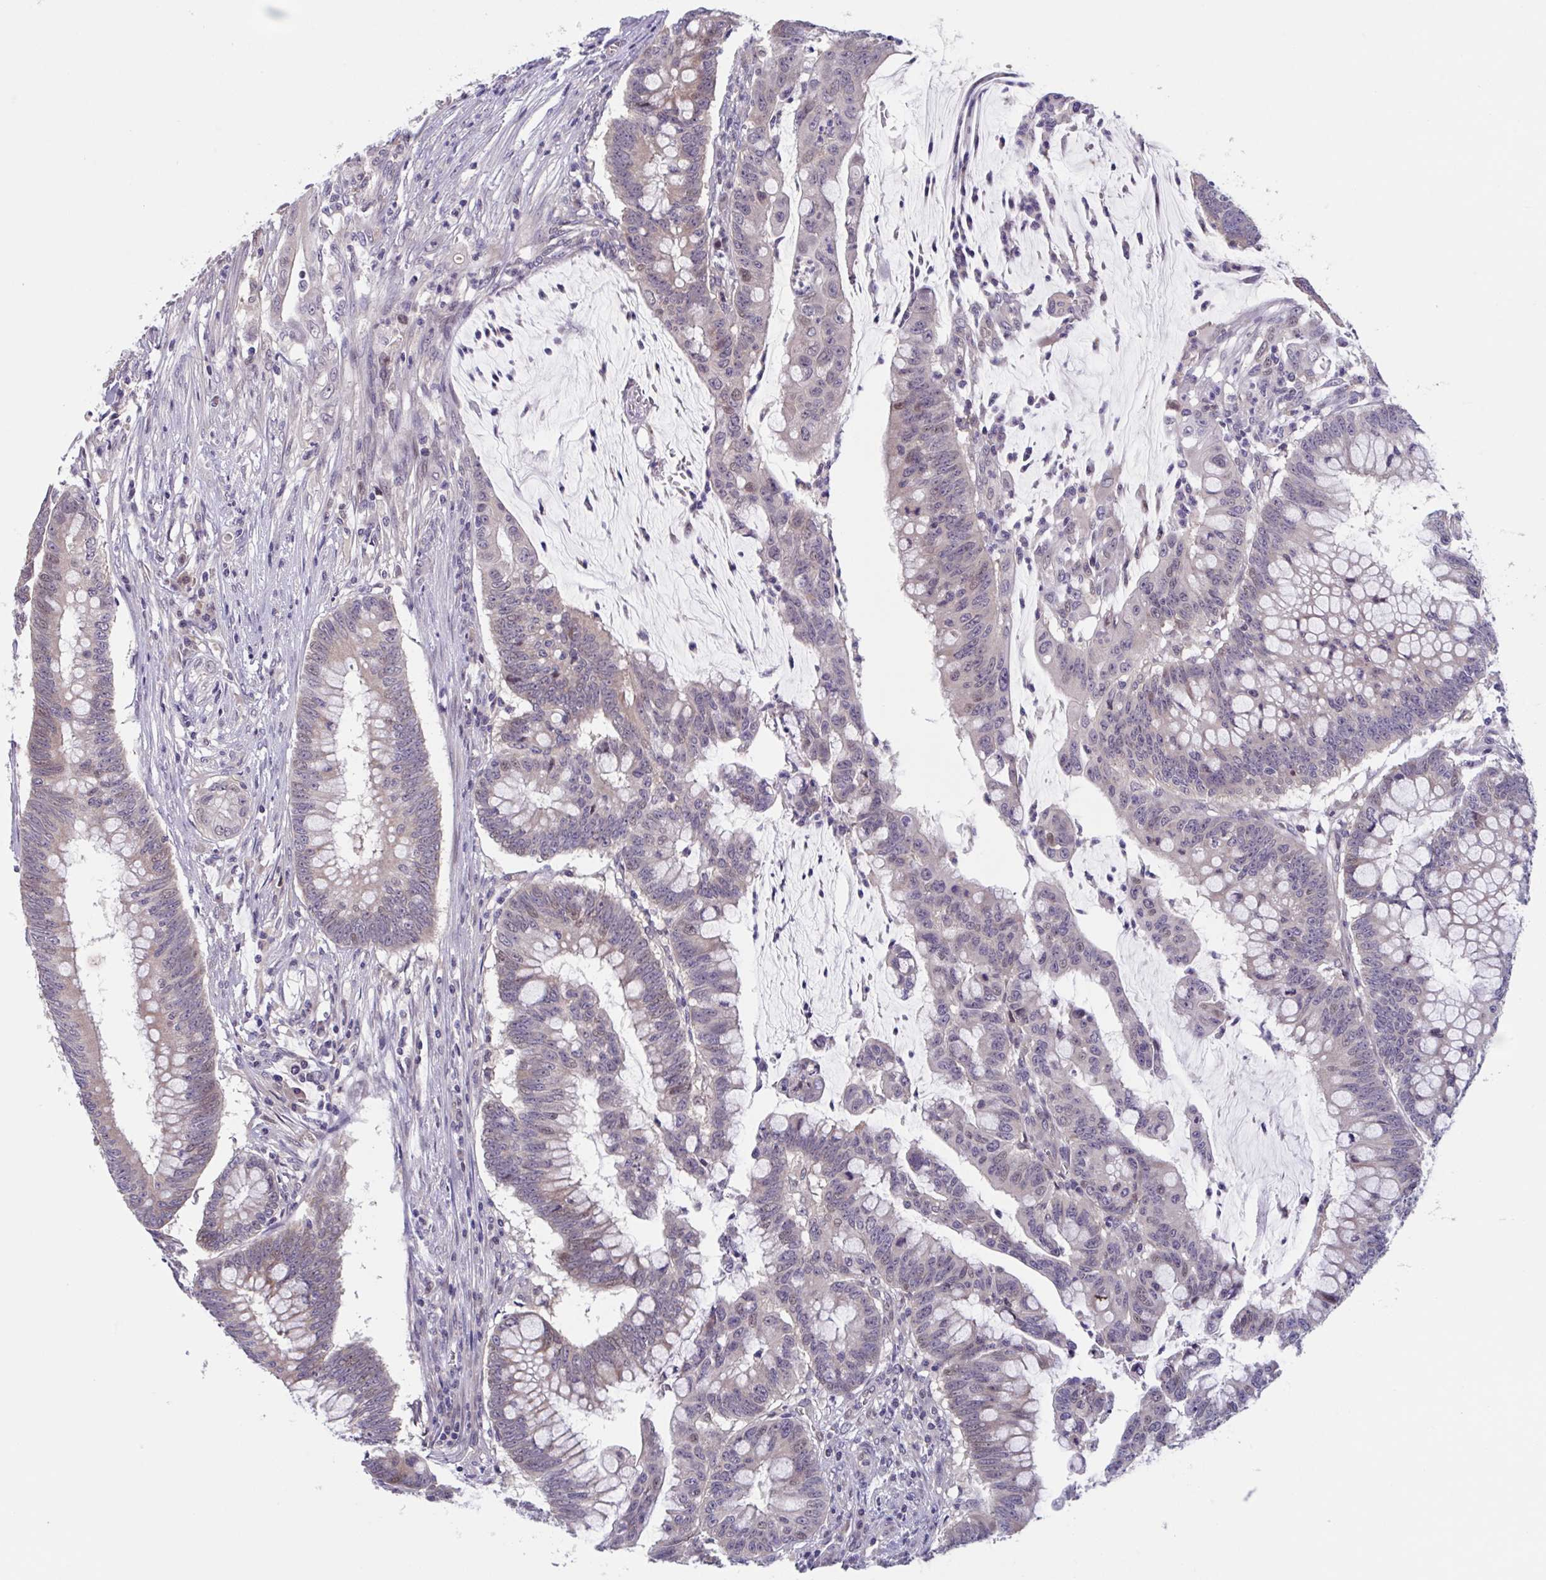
{"staining": {"intensity": "moderate", "quantity": "<25%", "location": "cytoplasmic/membranous,nuclear"}, "tissue": "colorectal cancer", "cell_type": "Tumor cells", "image_type": "cancer", "snomed": [{"axis": "morphology", "description": "Adenocarcinoma, NOS"}, {"axis": "topography", "description": "Colon"}], "caption": "Human colorectal cancer (adenocarcinoma) stained for a protein (brown) displays moderate cytoplasmic/membranous and nuclear positive expression in approximately <25% of tumor cells.", "gene": "RIOK1", "patient": {"sex": "male", "age": 62}}